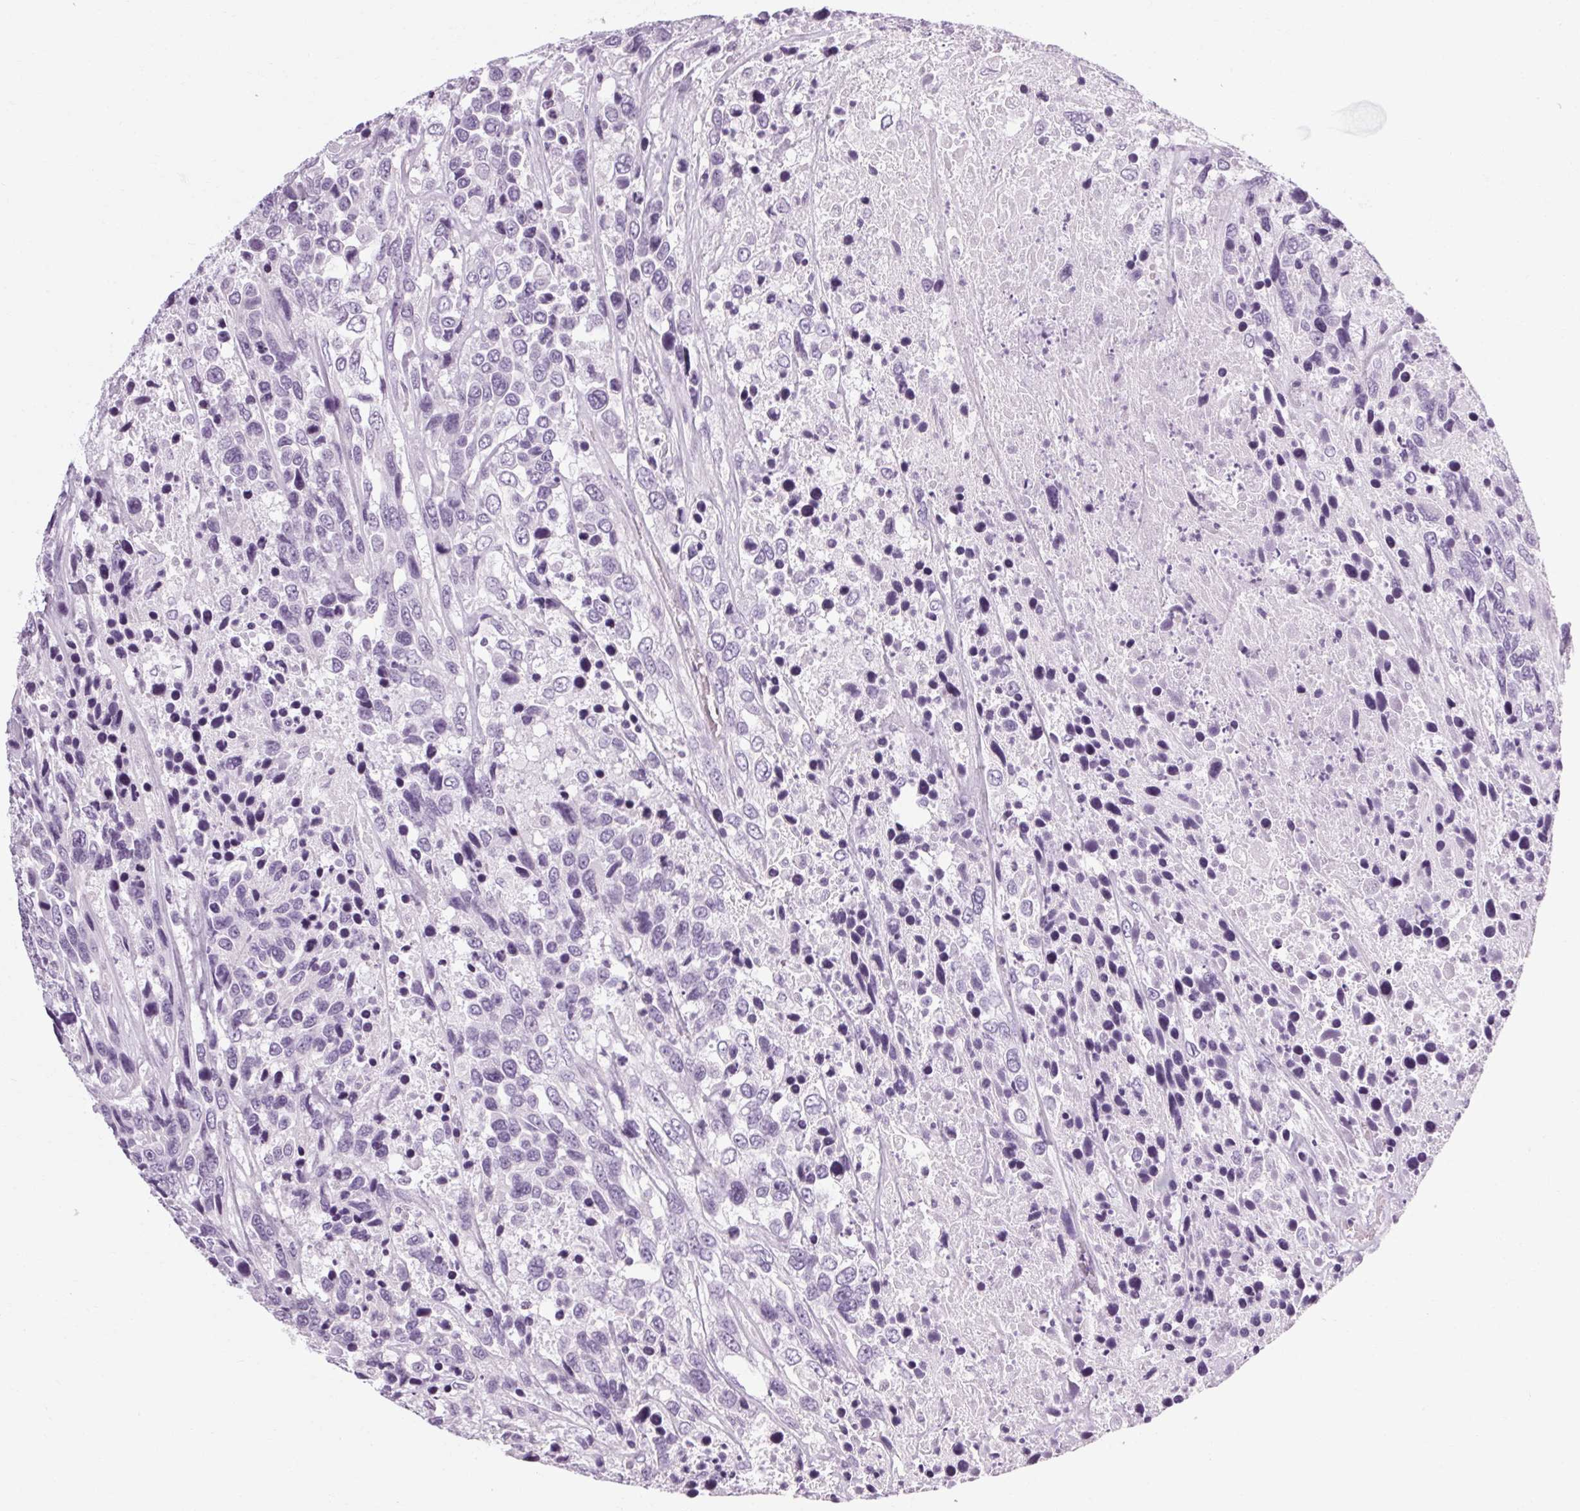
{"staining": {"intensity": "negative", "quantity": "none", "location": "none"}, "tissue": "urothelial cancer", "cell_type": "Tumor cells", "image_type": "cancer", "snomed": [{"axis": "morphology", "description": "Urothelial carcinoma, High grade"}, {"axis": "topography", "description": "Urinary bladder"}], "caption": "A photomicrograph of human urothelial cancer is negative for staining in tumor cells.", "gene": "POMC", "patient": {"sex": "female", "age": 70}}